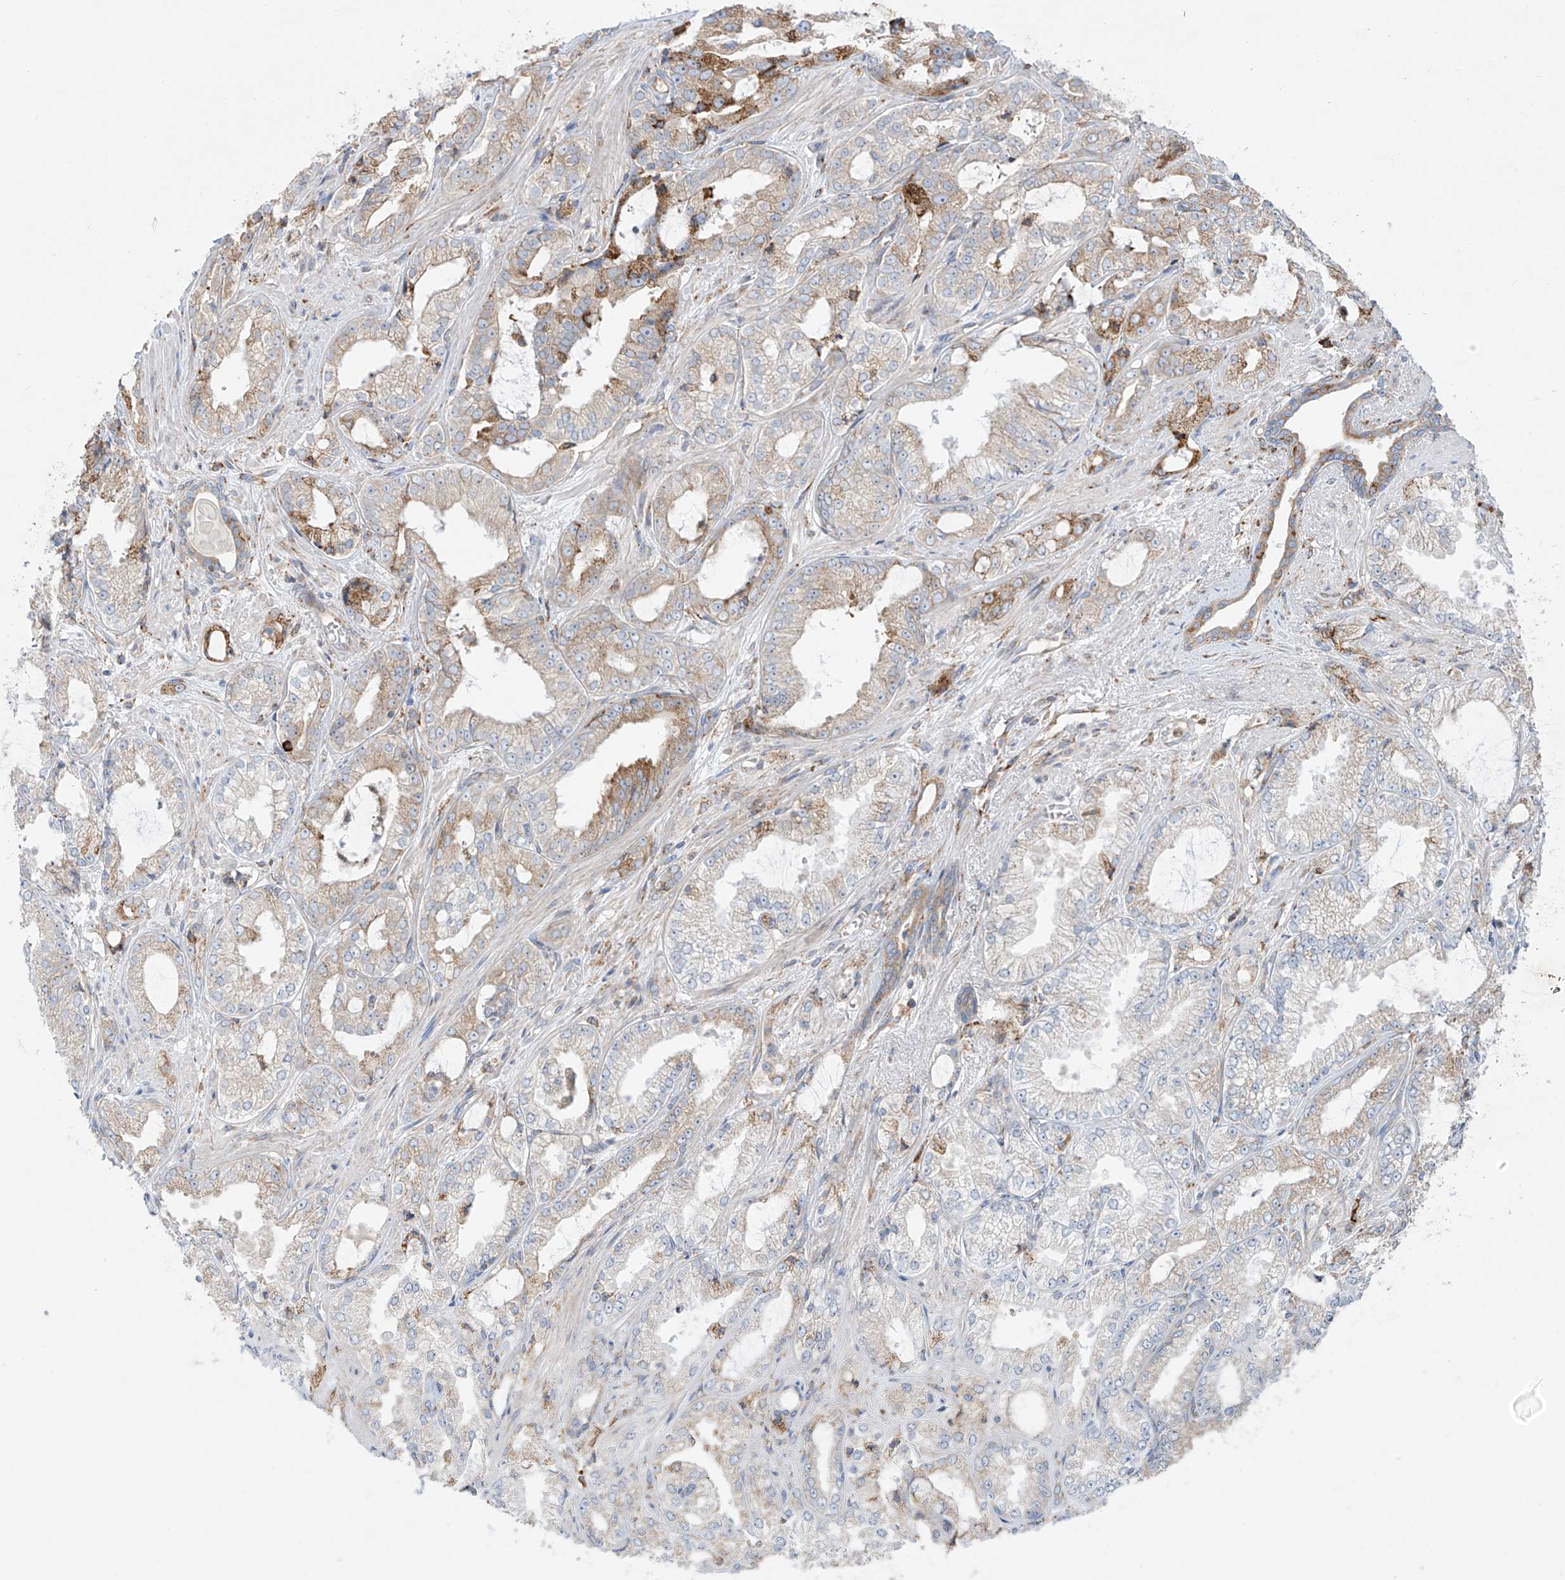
{"staining": {"intensity": "moderate", "quantity": "<25%", "location": "cytoplasmic/membranous"}, "tissue": "prostate cancer", "cell_type": "Tumor cells", "image_type": "cancer", "snomed": [{"axis": "morphology", "description": "Adenocarcinoma, High grade"}, {"axis": "topography", "description": "Prostate"}], "caption": "This image exhibits prostate cancer stained with immunohistochemistry to label a protein in brown. The cytoplasmic/membranous of tumor cells show moderate positivity for the protein. Nuclei are counter-stained blue.", "gene": "MX1", "patient": {"sex": "male", "age": 71}}